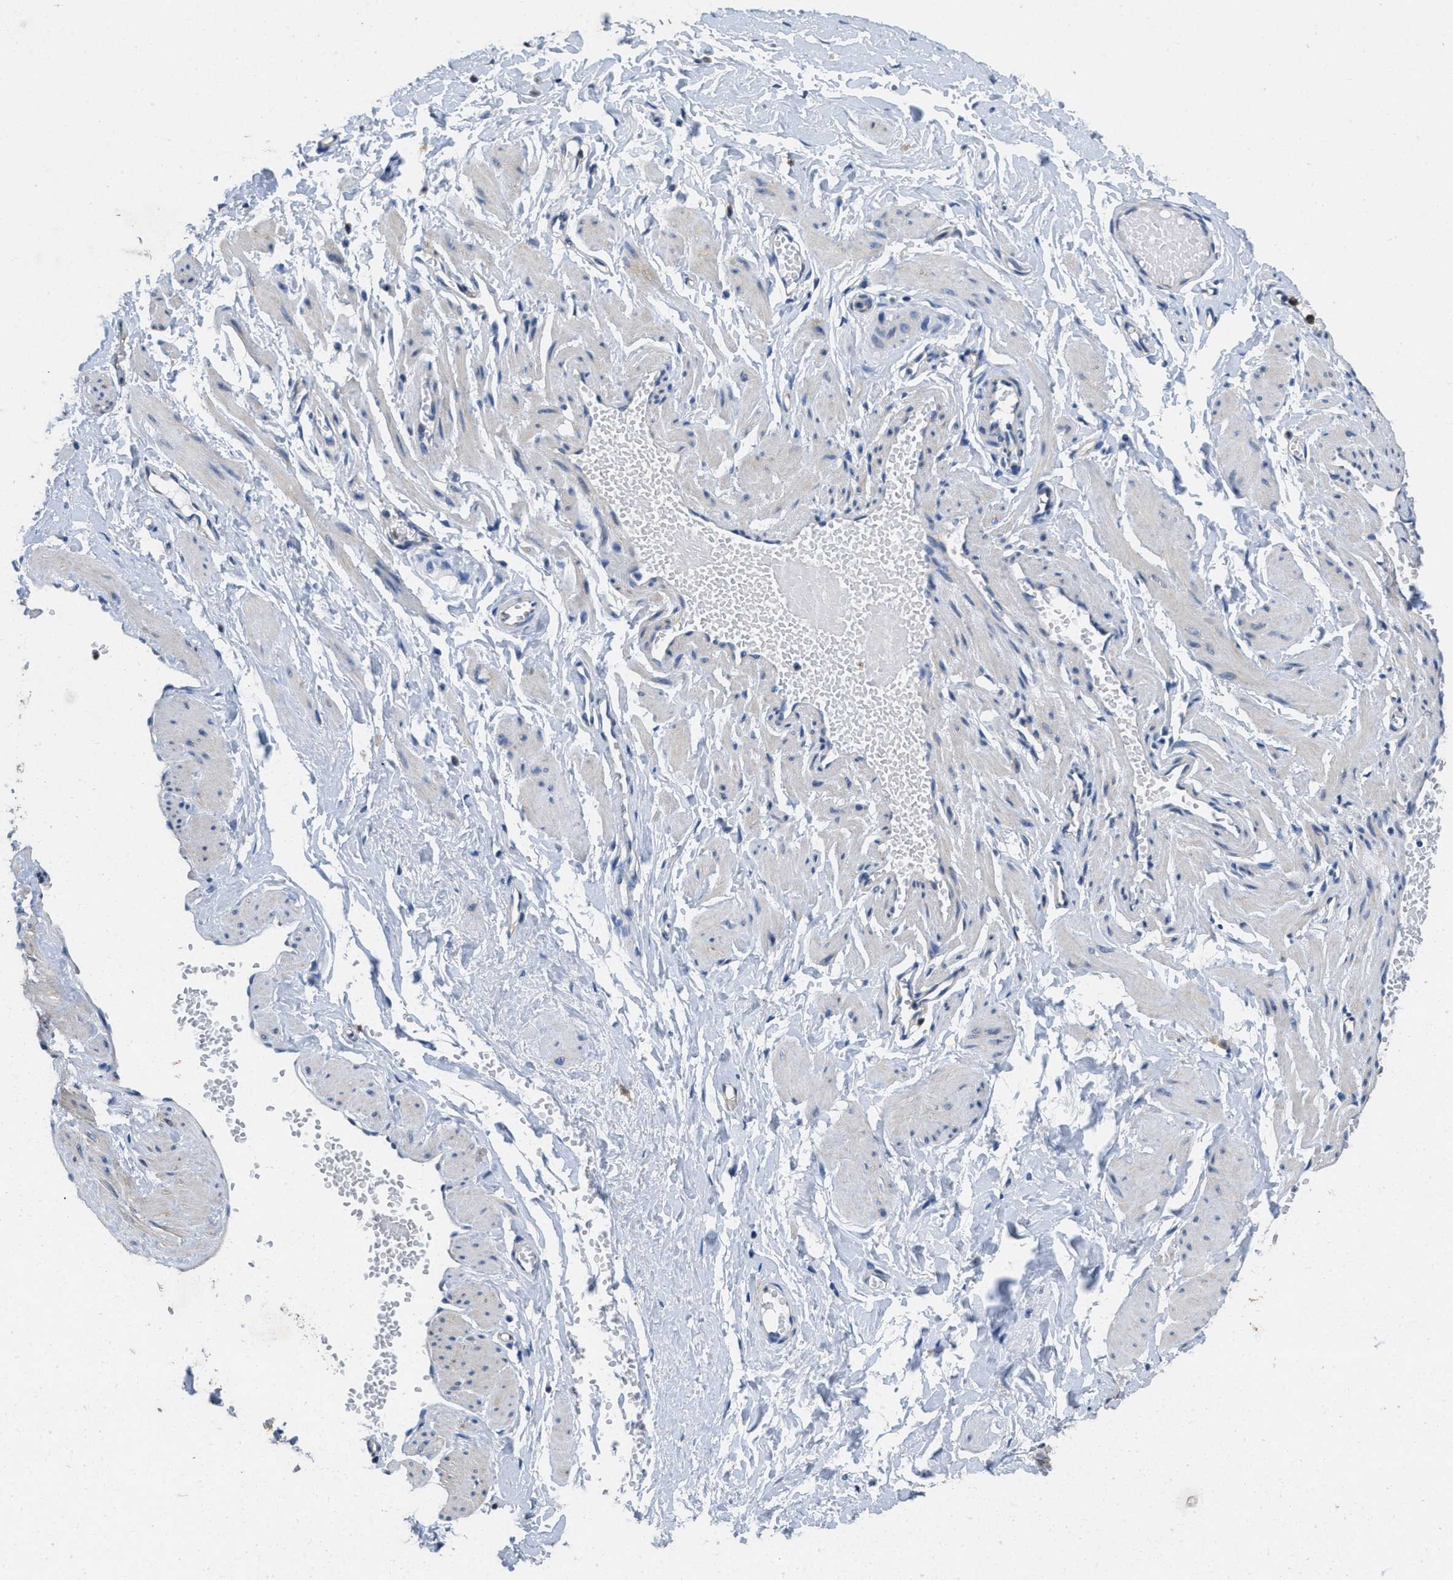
{"staining": {"intensity": "negative", "quantity": "none", "location": "none"}, "tissue": "adipose tissue", "cell_type": "Adipocytes", "image_type": "normal", "snomed": [{"axis": "morphology", "description": "Normal tissue, NOS"}, {"axis": "topography", "description": "Soft tissue"}, {"axis": "topography", "description": "Vascular tissue"}], "caption": "Adipose tissue stained for a protein using immunohistochemistry (IHC) displays no positivity adipocytes.", "gene": "TOMM70", "patient": {"sex": "female", "age": 35}}